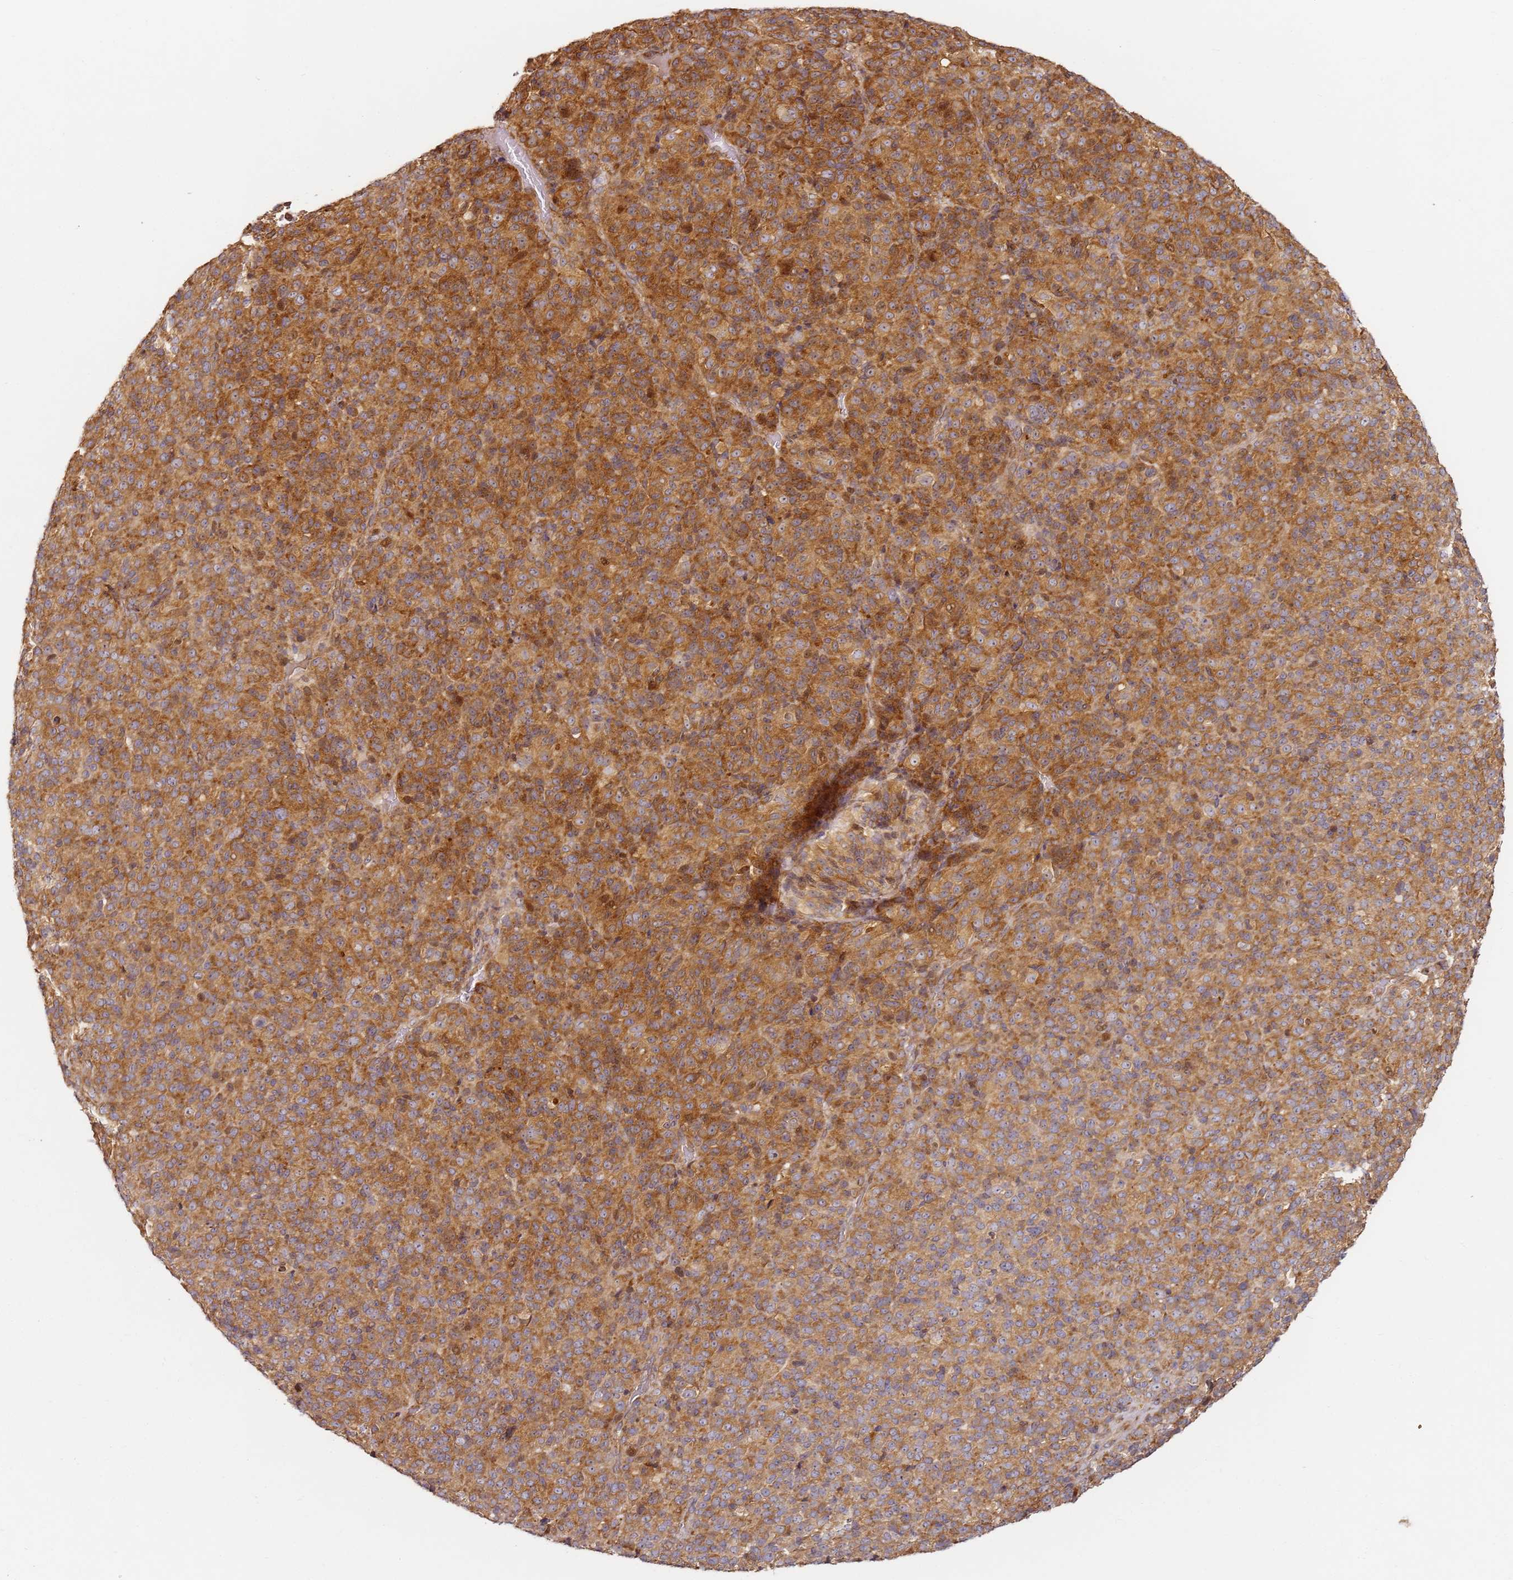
{"staining": {"intensity": "moderate", "quantity": ">75%", "location": "cytoplasmic/membranous"}, "tissue": "melanoma", "cell_type": "Tumor cells", "image_type": "cancer", "snomed": [{"axis": "morphology", "description": "Malignant melanoma, Metastatic site"}, {"axis": "topography", "description": "Brain"}], "caption": "This micrograph reveals immunohistochemistry staining of malignant melanoma (metastatic site), with medium moderate cytoplasmic/membranous positivity in approximately >75% of tumor cells.", "gene": "RPS3A", "patient": {"sex": "female", "age": 56}}